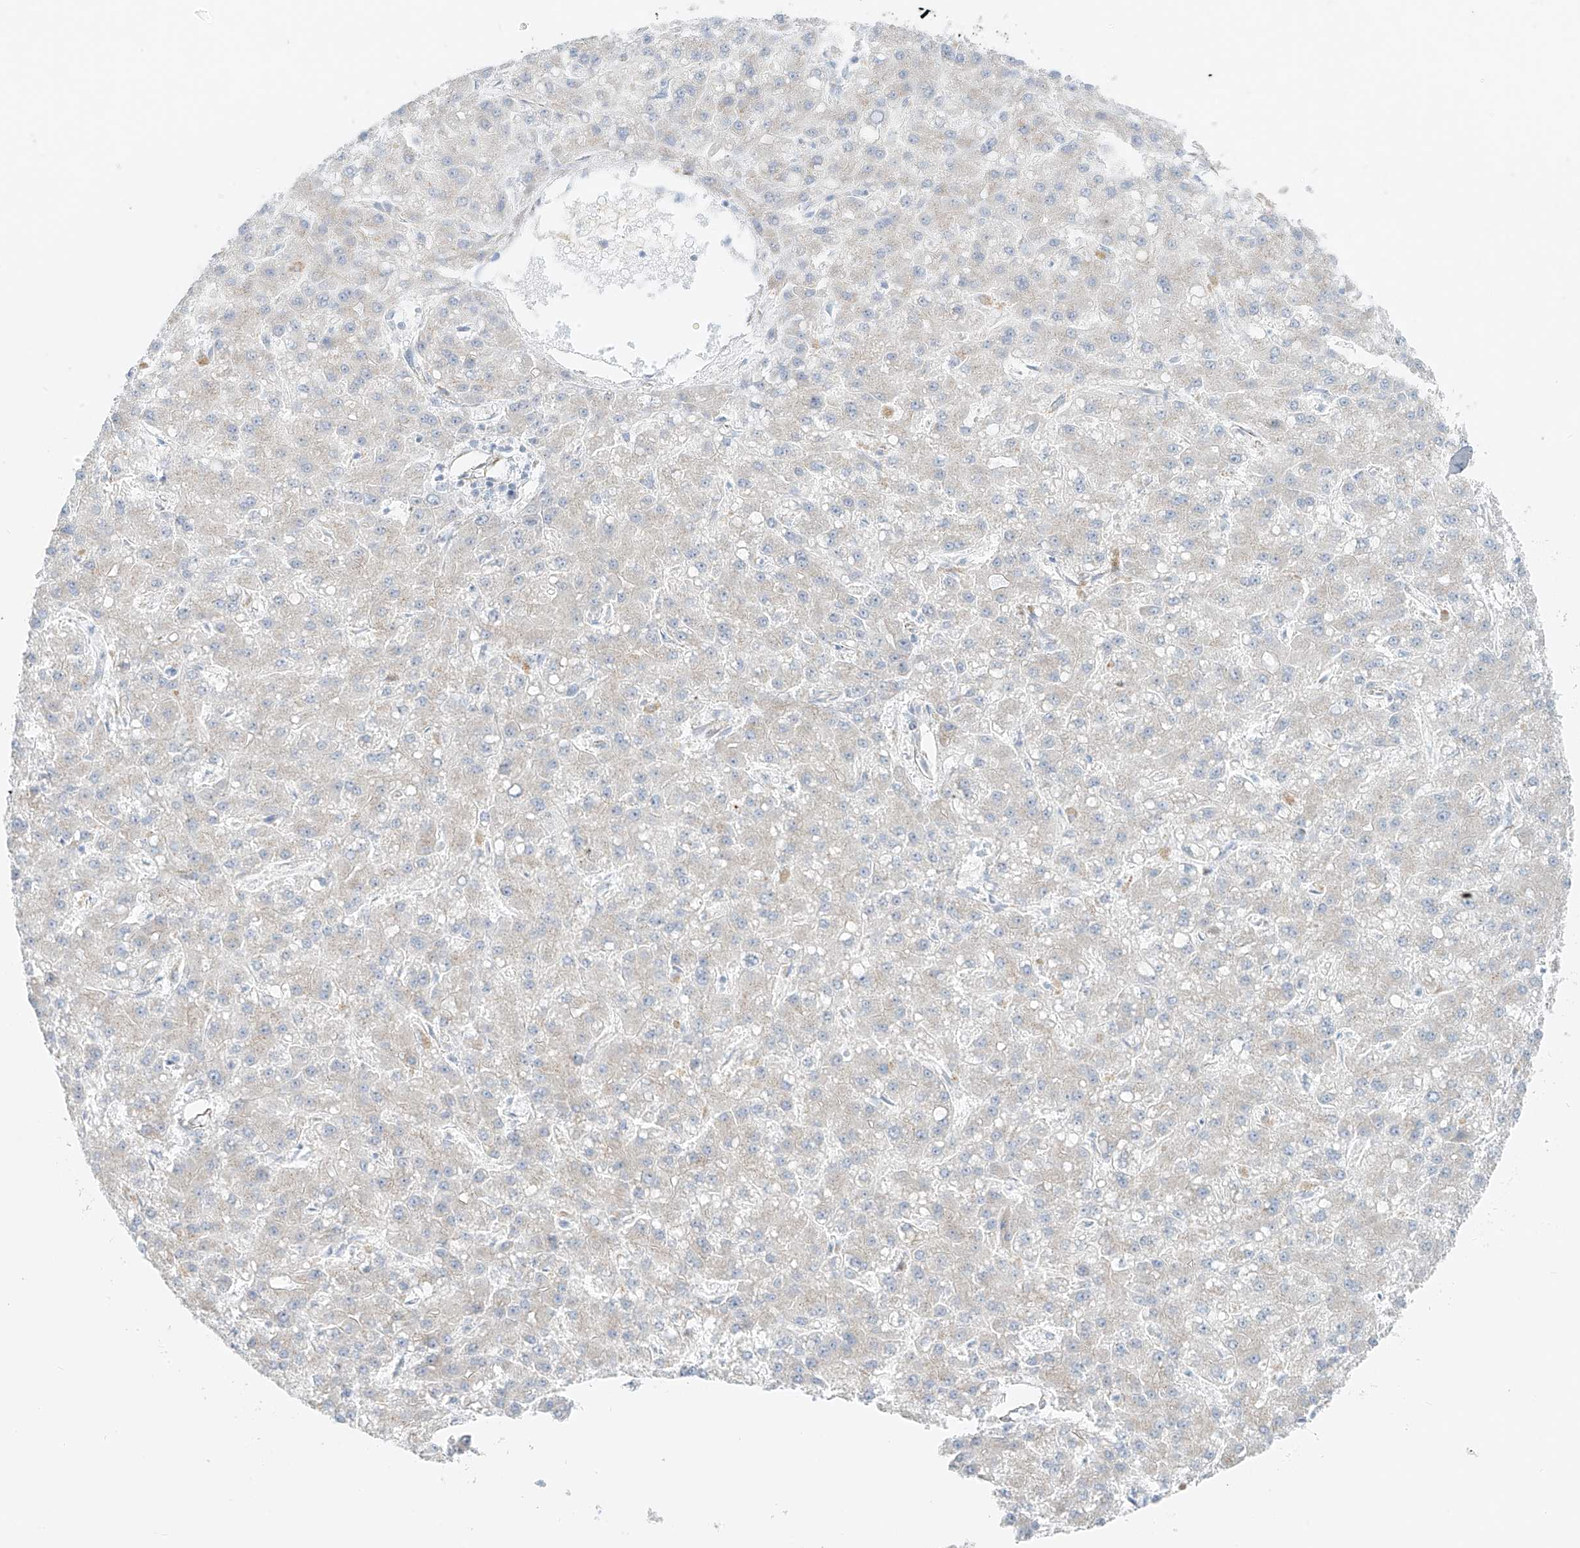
{"staining": {"intensity": "negative", "quantity": "none", "location": "none"}, "tissue": "liver cancer", "cell_type": "Tumor cells", "image_type": "cancer", "snomed": [{"axis": "morphology", "description": "Carcinoma, Hepatocellular, NOS"}, {"axis": "topography", "description": "Liver"}], "caption": "Protein analysis of liver hepatocellular carcinoma displays no significant staining in tumor cells.", "gene": "EIPR1", "patient": {"sex": "male", "age": 67}}